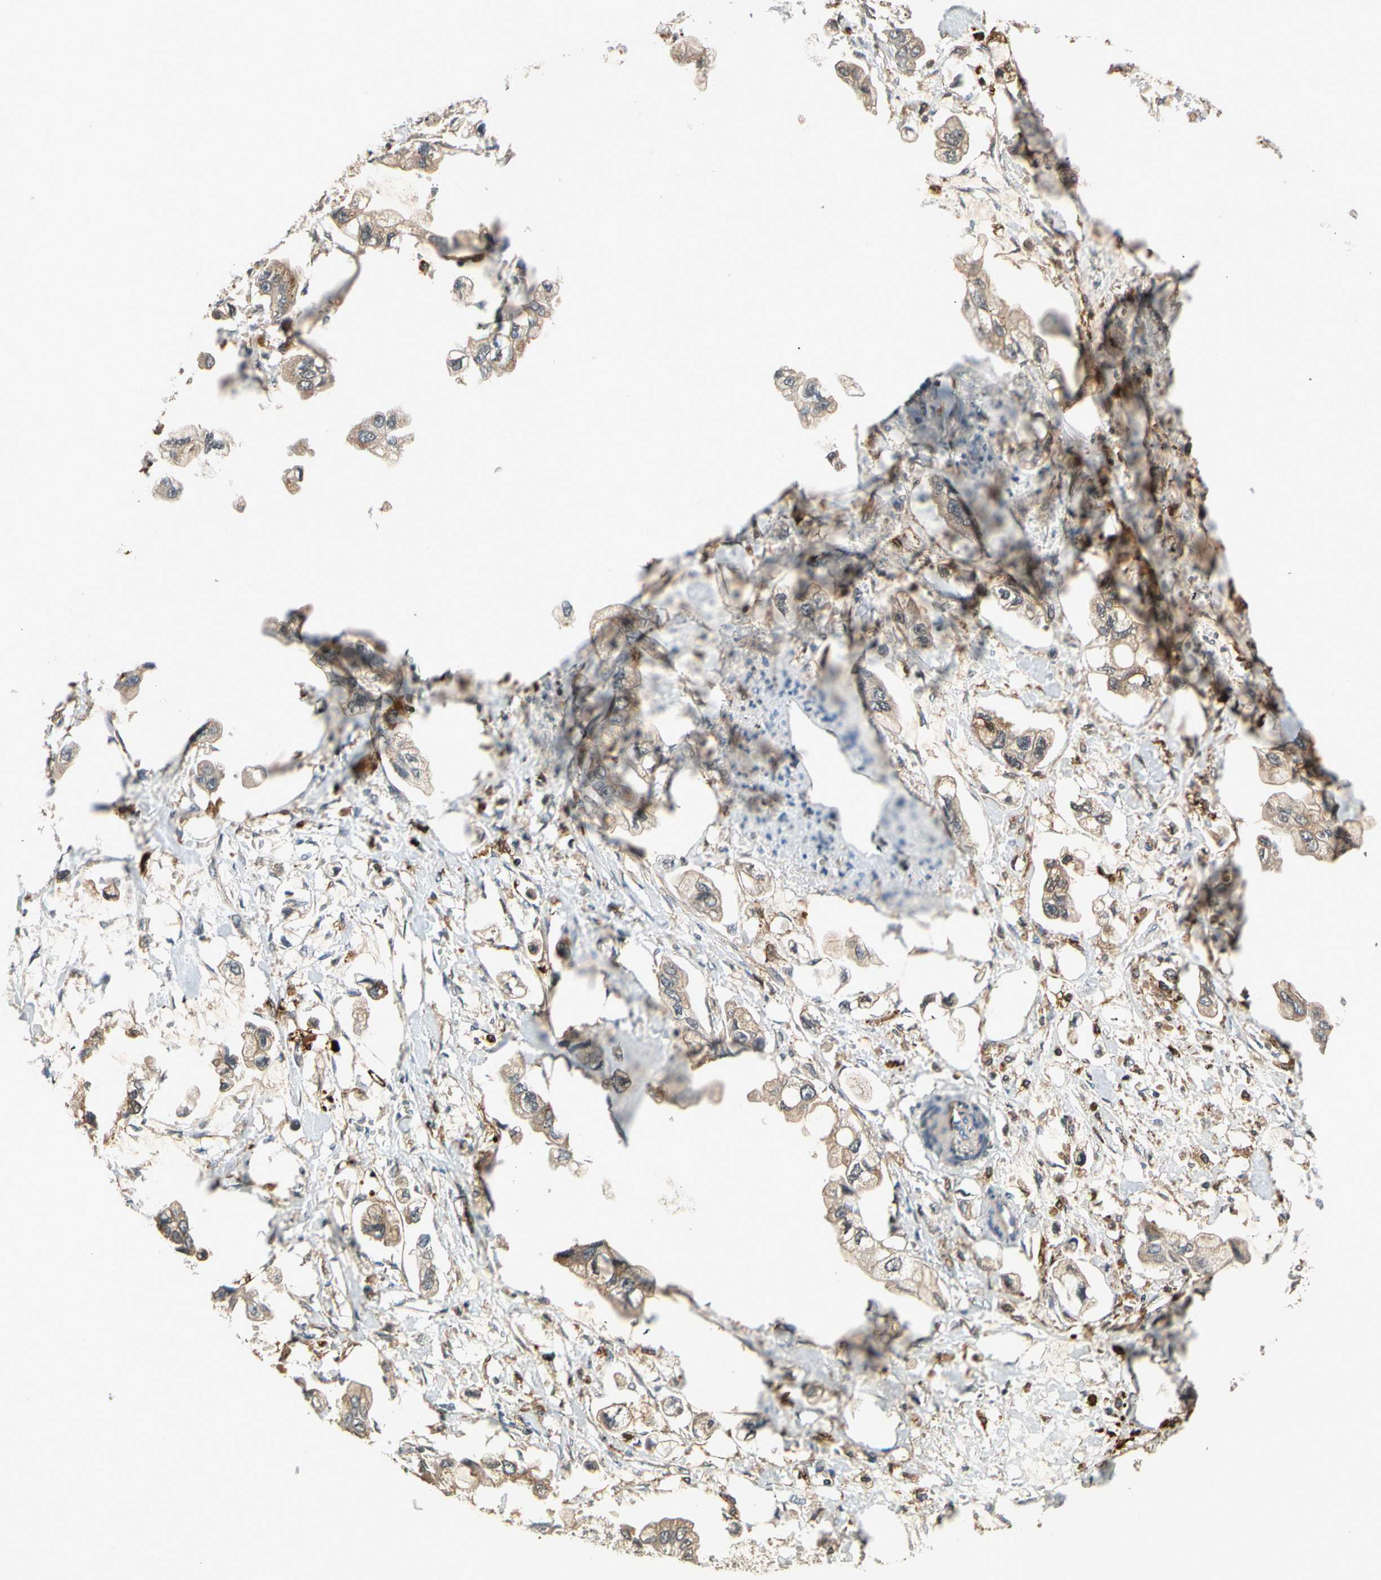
{"staining": {"intensity": "weak", "quantity": ">75%", "location": "cytoplasmic/membranous"}, "tissue": "stomach cancer", "cell_type": "Tumor cells", "image_type": "cancer", "snomed": [{"axis": "morphology", "description": "Adenocarcinoma, NOS"}, {"axis": "topography", "description": "Stomach"}], "caption": "High-power microscopy captured an IHC image of stomach adenocarcinoma, revealing weak cytoplasmic/membranous expression in approximately >75% of tumor cells.", "gene": "GM2A", "patient": {"sex": "male", "age": 62}}